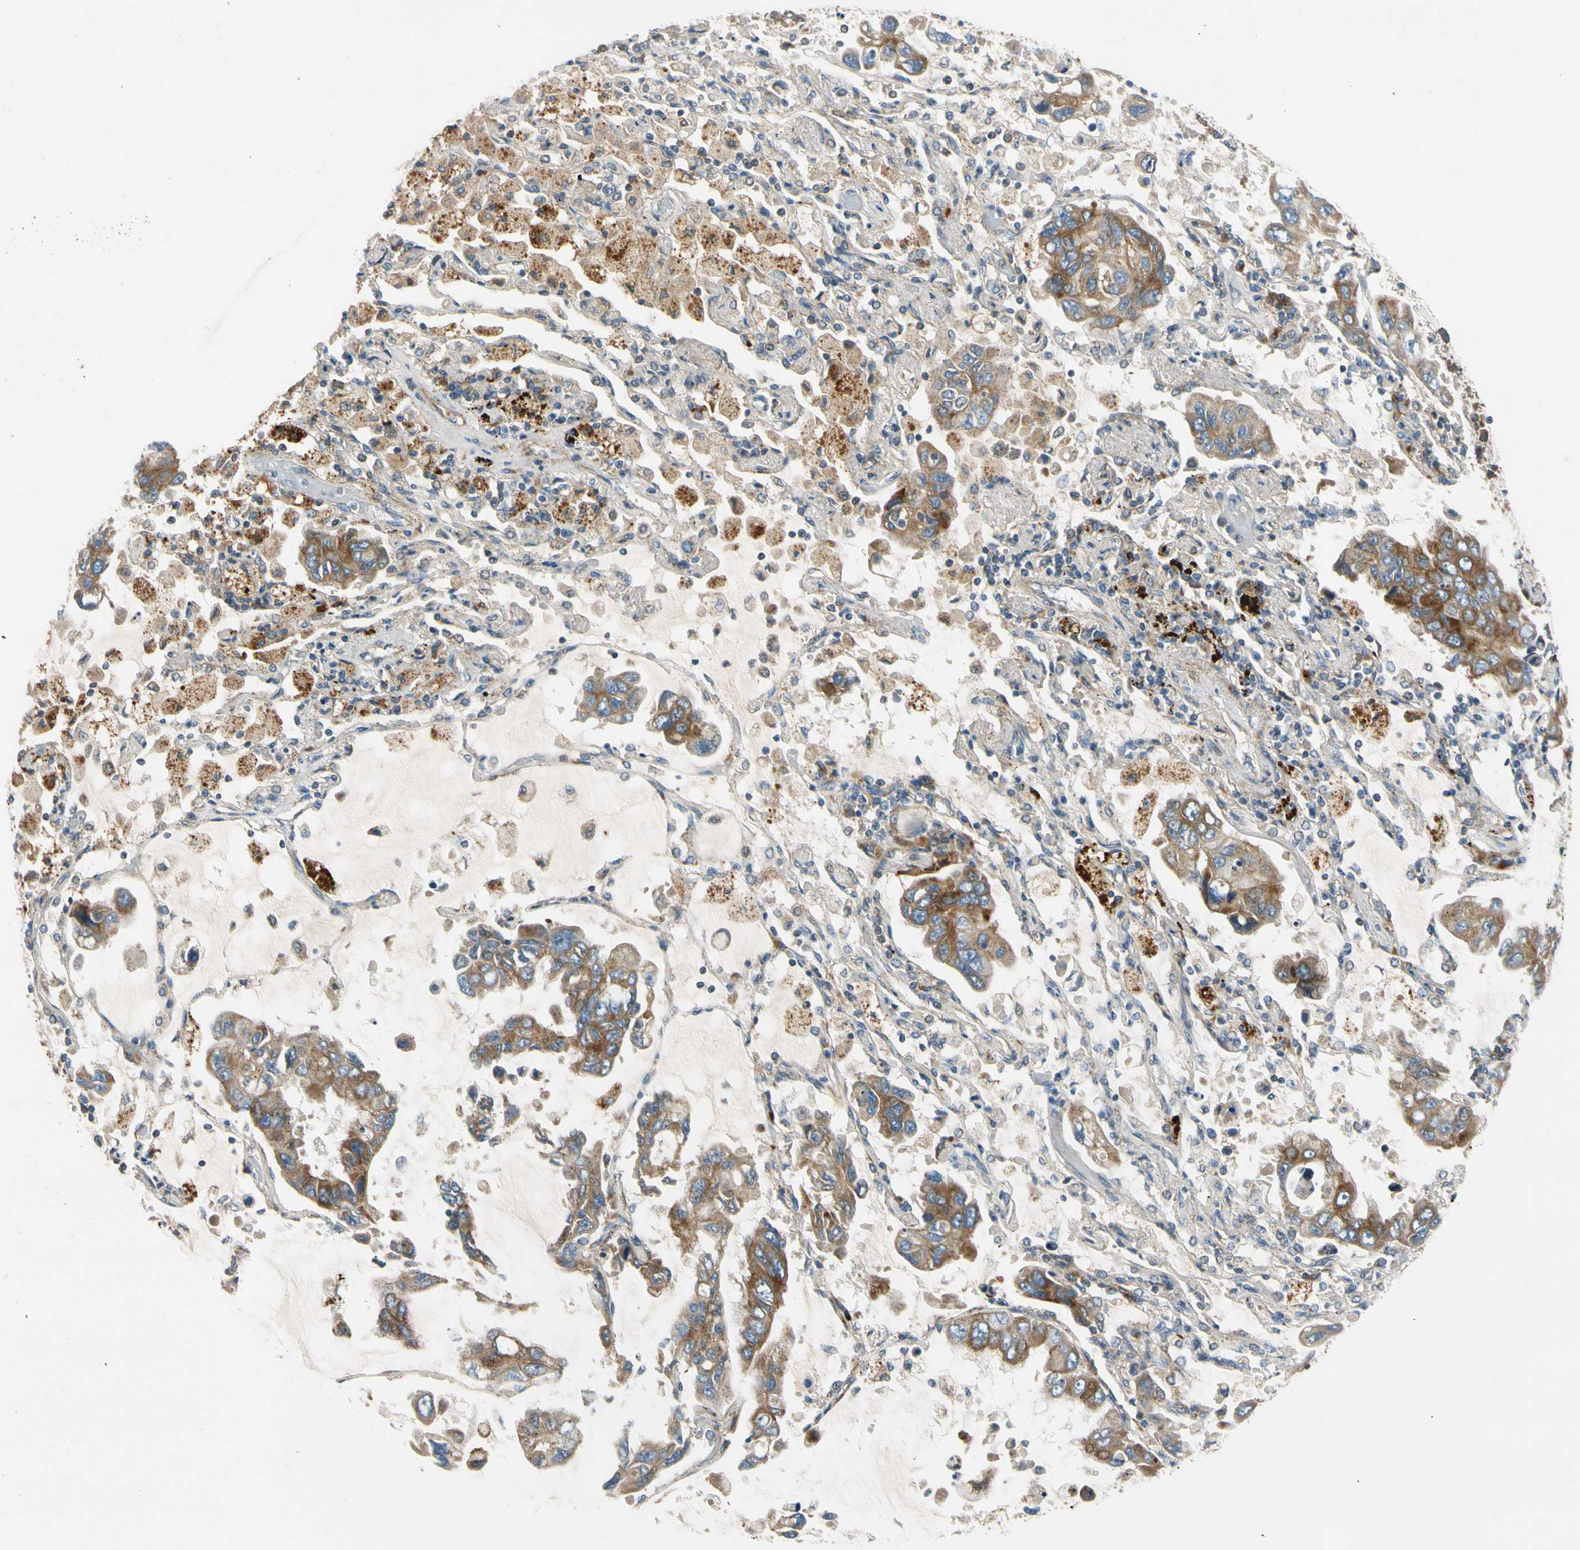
{"staining": {"intensity": "moderate", "quantity": ">75%", "location": "cytoplasmic/membranous"}, "tissue": "lung cancer", "cell_type": "Tumor cells", "image_type": "cancer", "snomed": [{"axis": "morphology", "description": "Adenocarcinoma, NOS"}, {"axis": "topography", "description": "Lung"}], "caption": "A photomicrograph of human lung cancer stained for a protein shows moderate cytoplasmic/membranous brown staining in tumor cells.", "gene": "MST1R", "patient": {"sex": "male", "age": 64}}